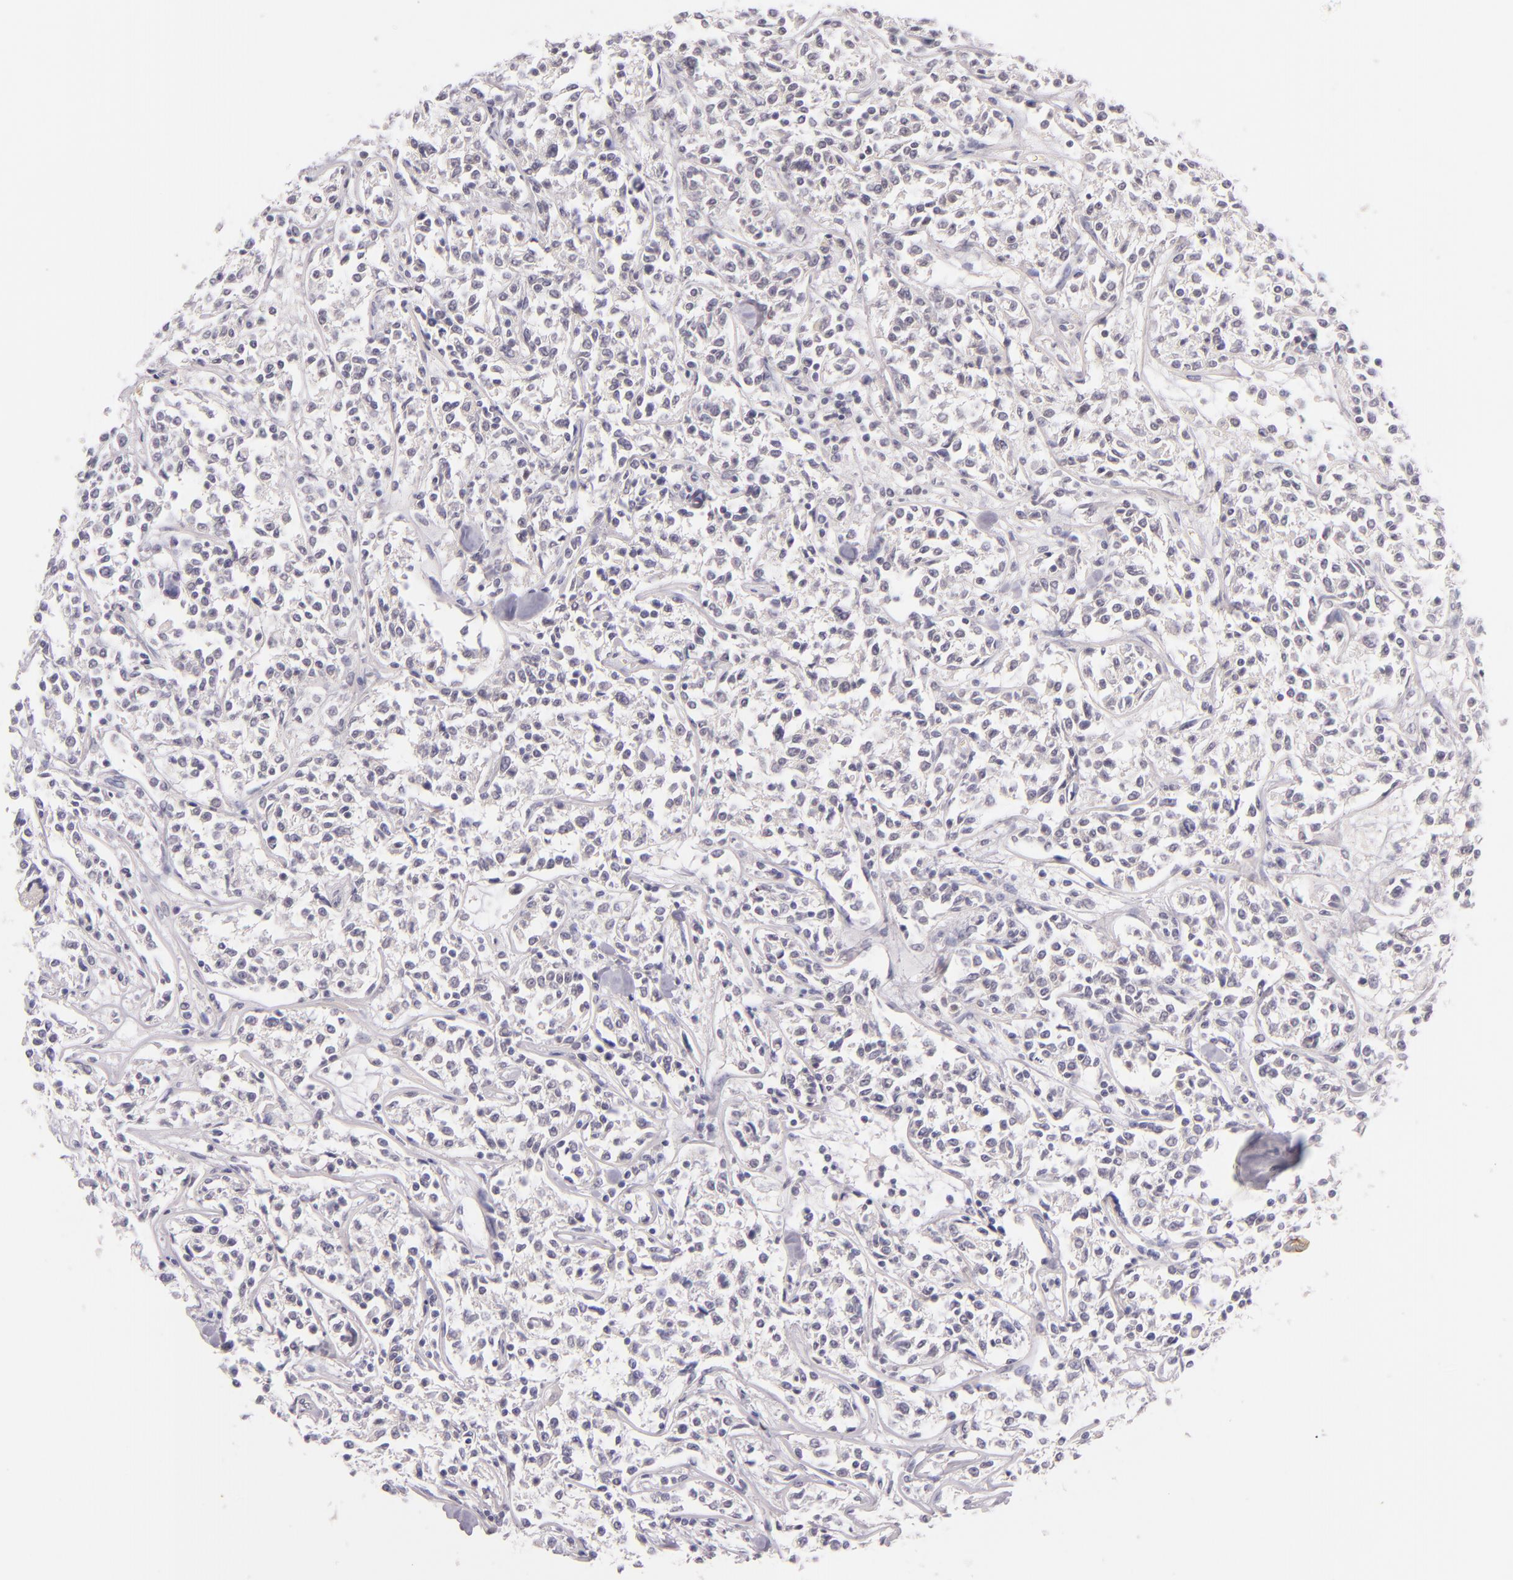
{"staining": {"intensity": "negative", "quantity": "none", "location": "none"}, "tissue": "lymphoma", "cell_type": "Tumor cells", "image_type": "cancer", "snomed": [{"axis": "morphology", "description": "Malignant lymphoma, non-Hodgkin's type, Low grade"}, {"axis": "topography", "description": "Small intestine"}], "caption": "DAB (3,3'-diaminobenzidine) immunohistochemical staining of human lymphoma exhibits no significant expression in tumor cells. (Stains: DAB (3,3'-diaminobenzidine) IHC with hematoxylin counter stain, Microscopy: brightfield microscopy at high magnification).", "gene": "CASP8", "patient": {"sex": "female", "age": 59}}